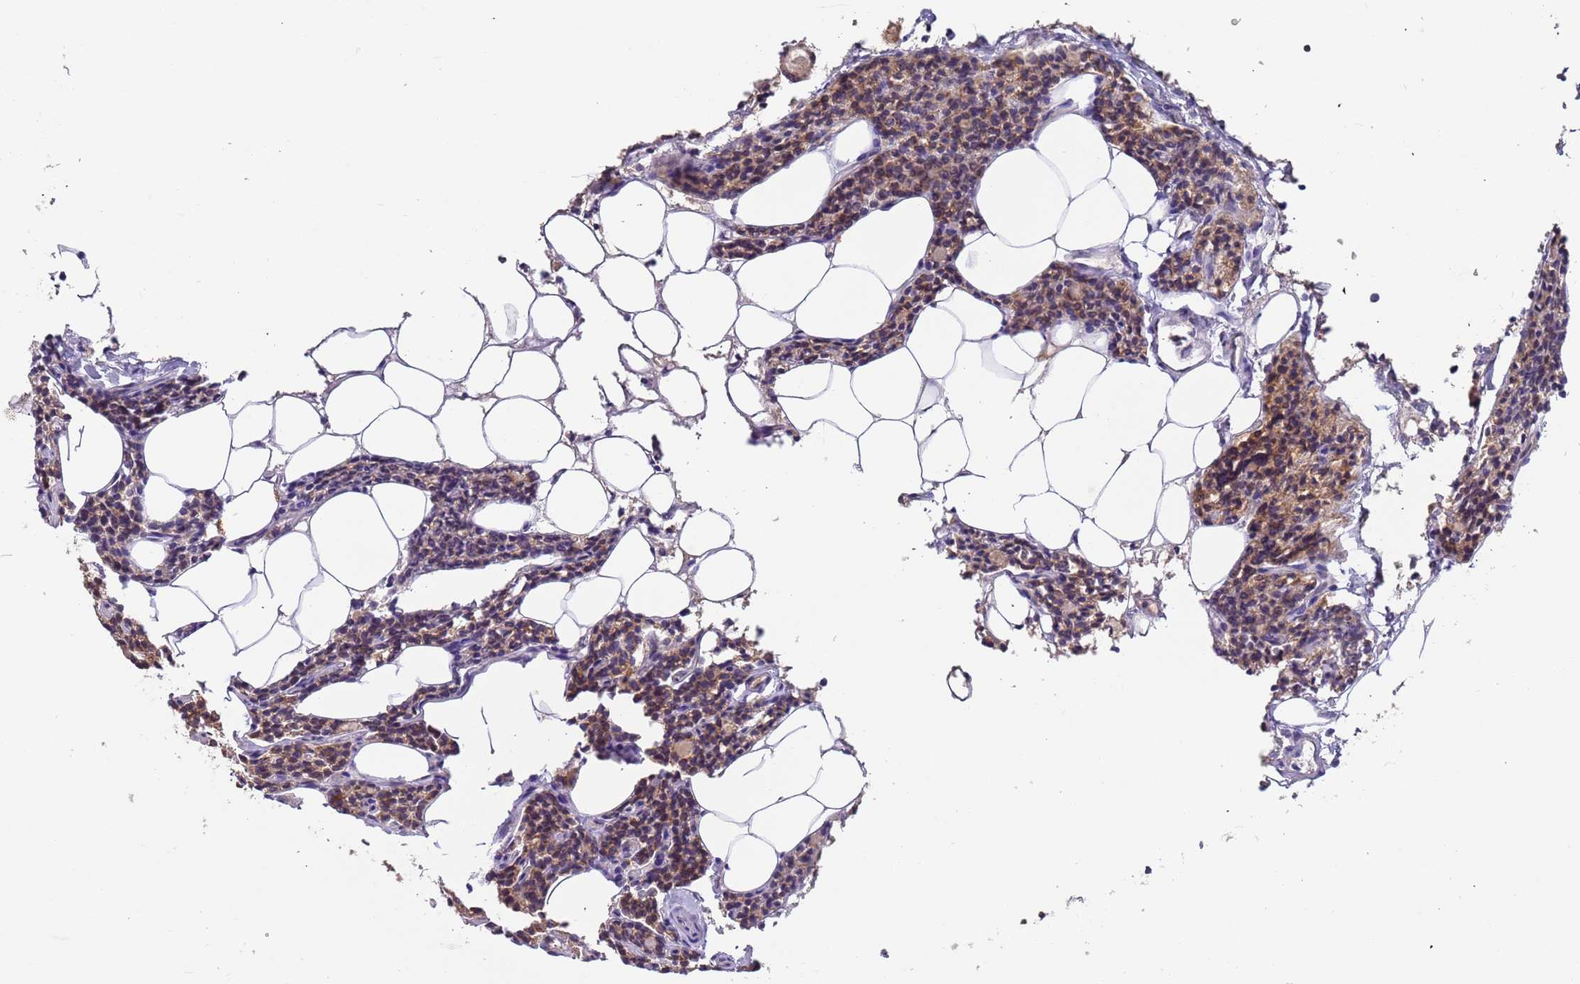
{"staining": {"intensity": "weak", "quantity": ">75%", "location": "cytoplasmic/membranous"}, "tissue": "parathyroid gland", "cell_type": "Glandular cells", "image_type": "normal", "snomed": [{"axis": "morphology", "description": "Normal tissue, NOS"}, {"axis": "topography", "description": "Parathyroid gland"}], "caption": "This photomicrograph displays immunohistochemistry (IHC) staining of normal parathyroid gland, with low weak cytoplasmic/membranous positivity in approximately >75% of glandular cells.", "gene": "OR5A2", "patient": {"sex": "female", "age": 43}}